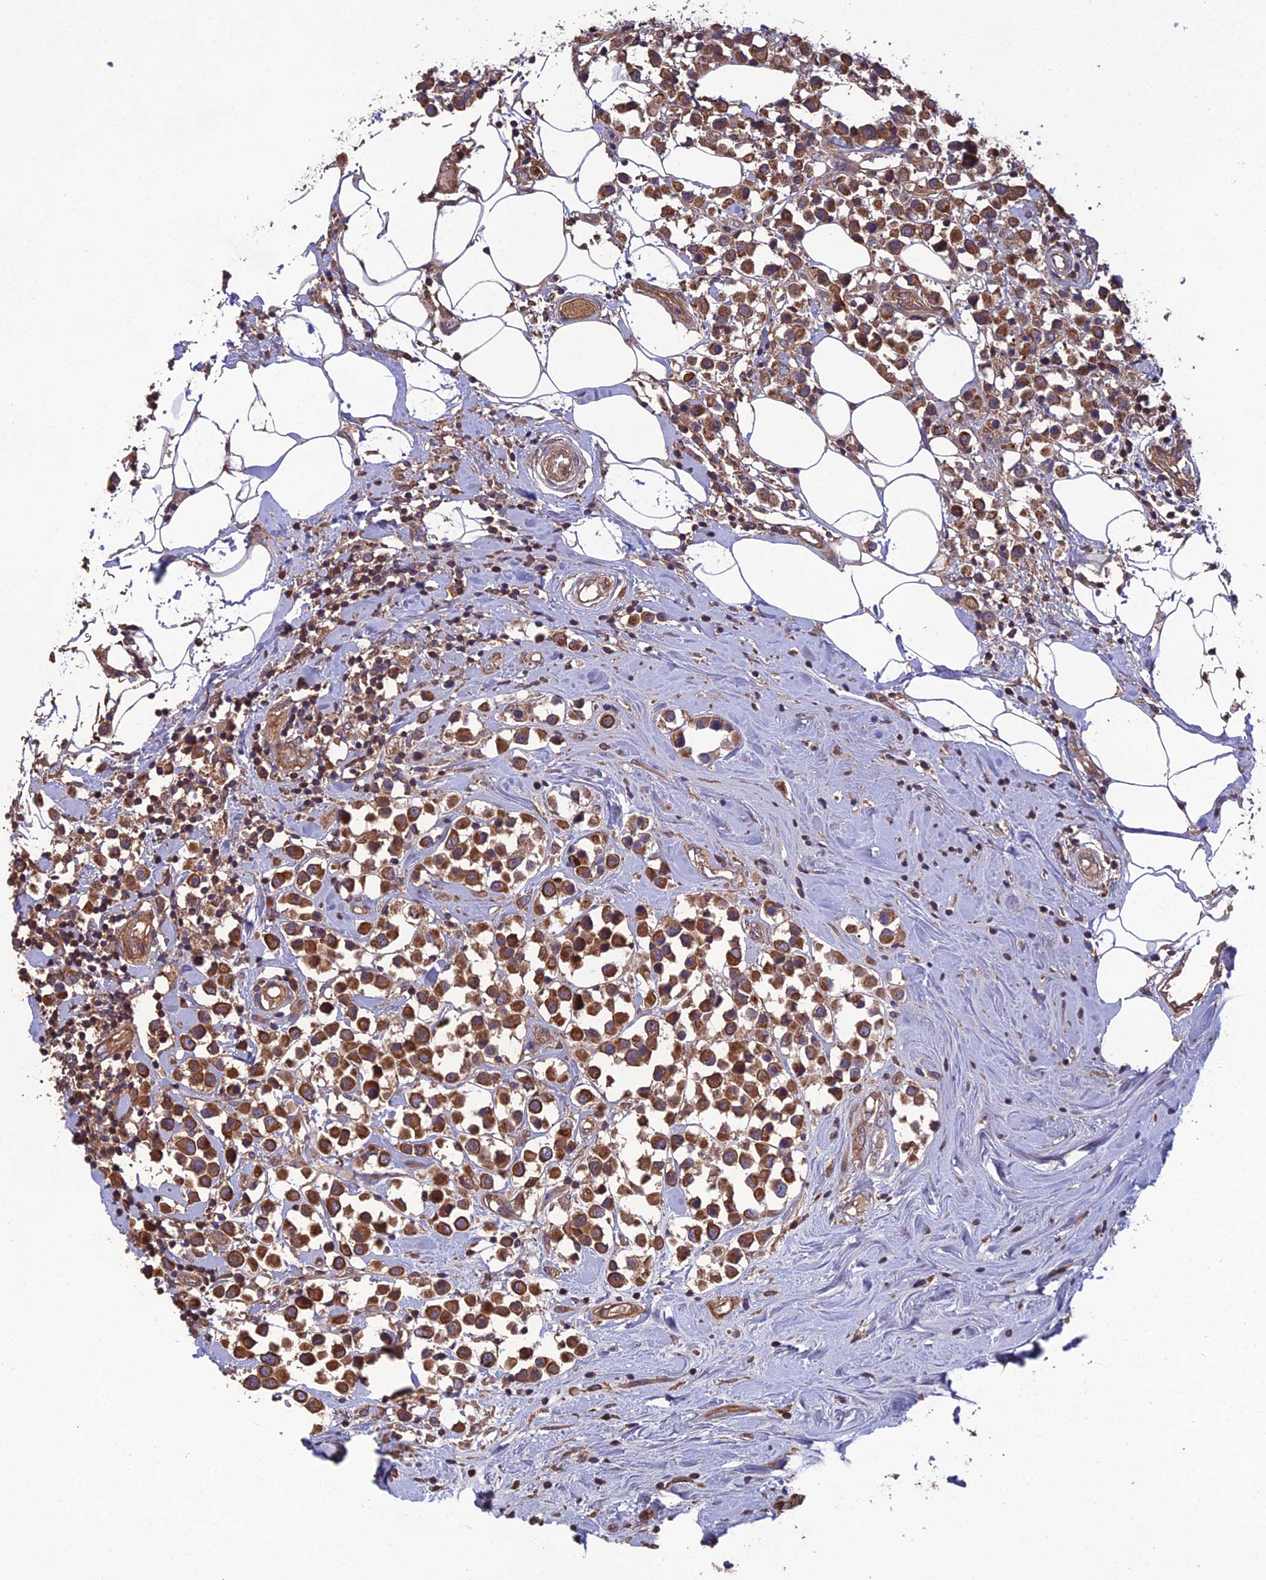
{"staining": {"intensity": "moderate", "quantity": ">75%", "location": "cytoplasmic/membranous"}, "tissue": "breast cancer", "cell_type": "Tumor cells", "image_type": "cancer", "snomed": [{"axis": "morphology", "description": "Duct carcinoma"}, {"axis": "topography", "description": "Breast"}], "caption": "Intraductal carcinoma (breast) was stained to show a protein in brown. There is medium levels of moderate cytoplasmic/membranous staining in approximately >75% of tumor cells.", "gene": "GALR2", "patient": {"sex": "female", "age": 61}}